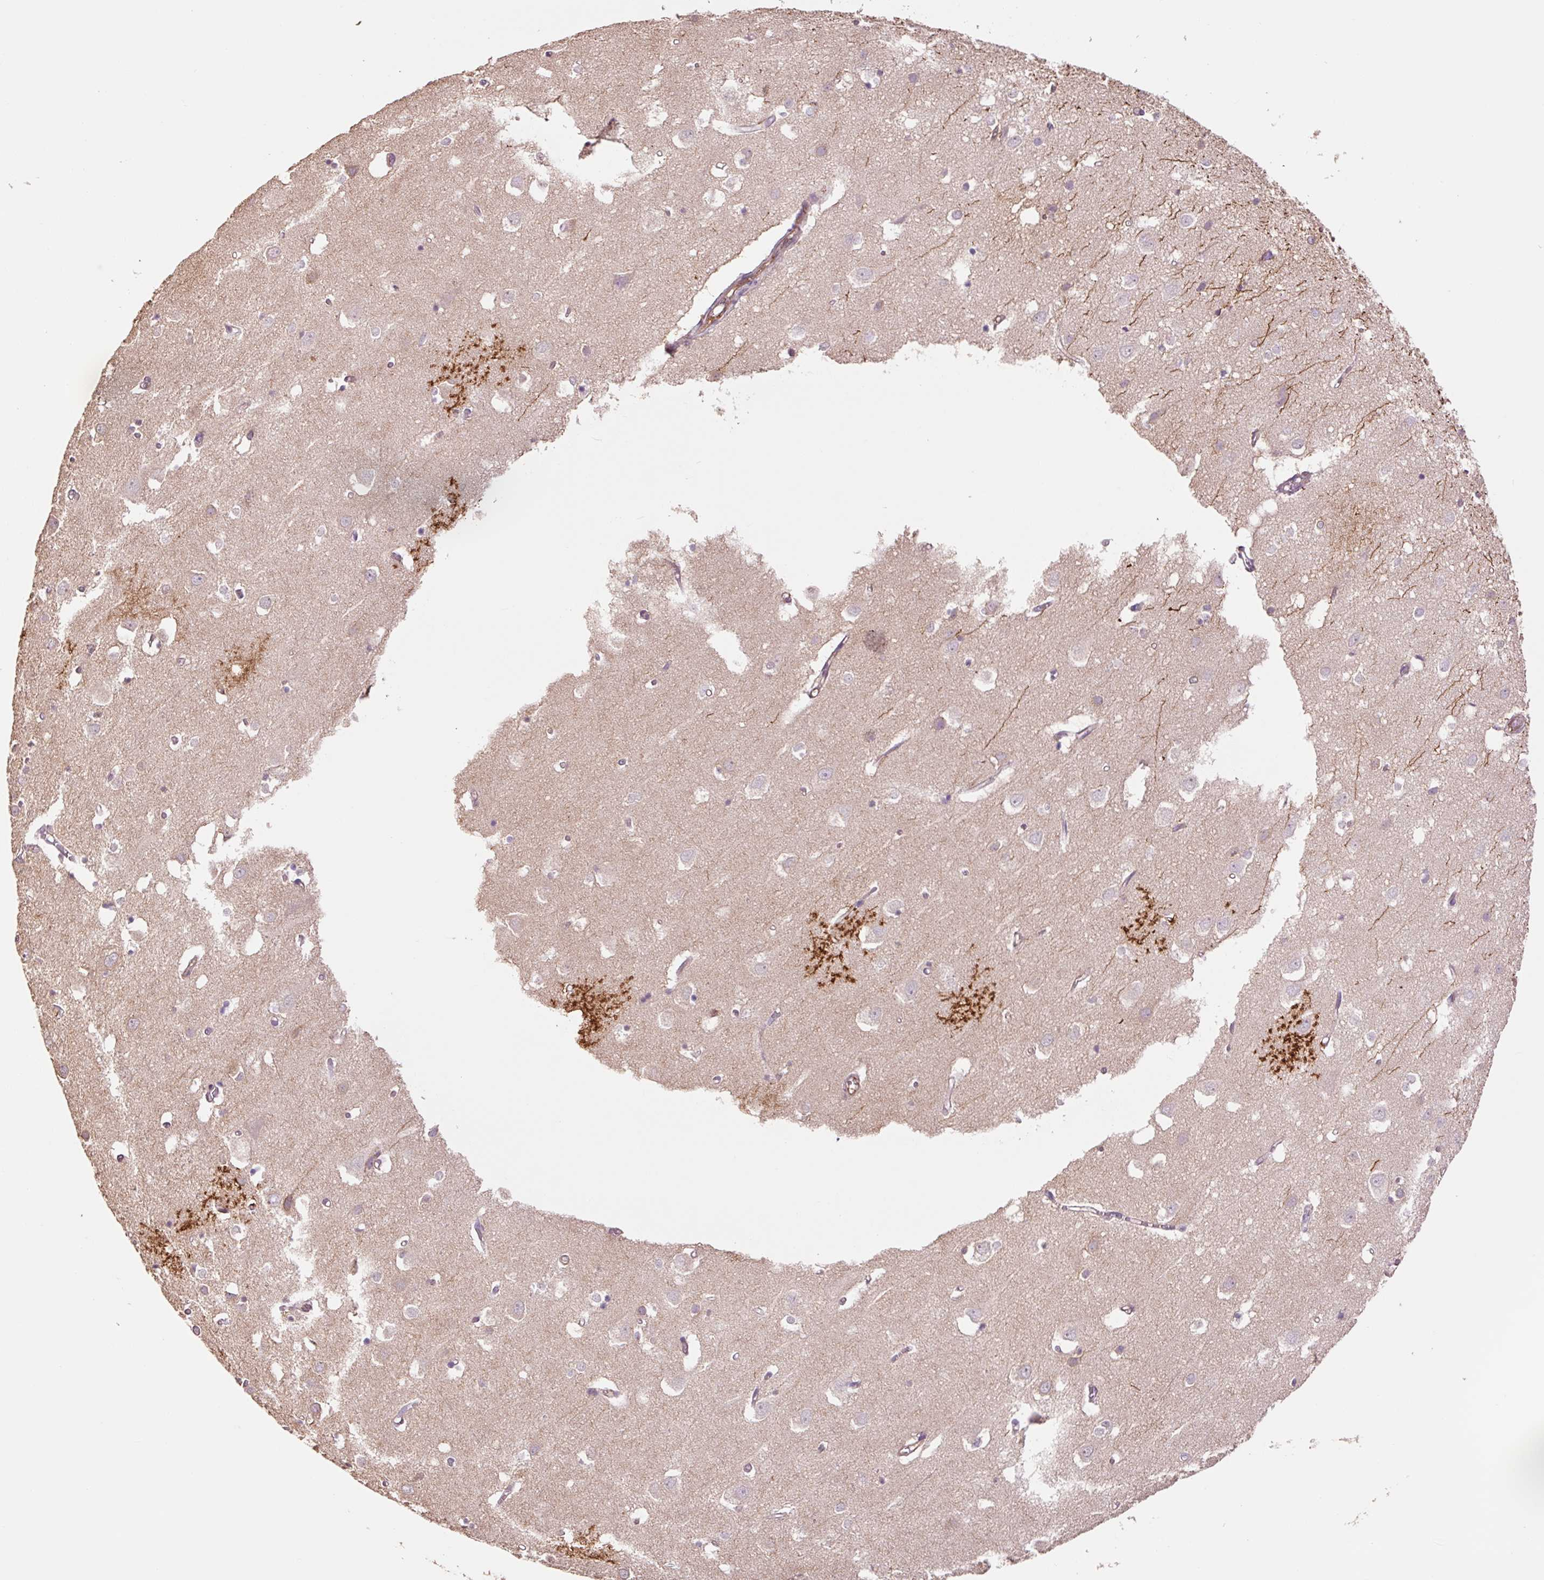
{"staining": {"intensity": "negative", "quantity": "none", "location": "none"}, "tissue": "cerebral cortex", "cell_type": "Endothelial cells", "image_type": "normal", "snomed": [{"axis": "morphology", "description": "Normal tissue, NOS"}, {"axis": "topography", "description": "Cerebral cortex"}], "caption": "IHC histopathology image of unremarkable cerebral cortex stained for a protein (brown), which reveals no positivity in endothelial cells. (IHC, brightfield microscopy, high magnification).", "gene": "SLC1A4", "patient": {"sex": "male", "age": 70}}